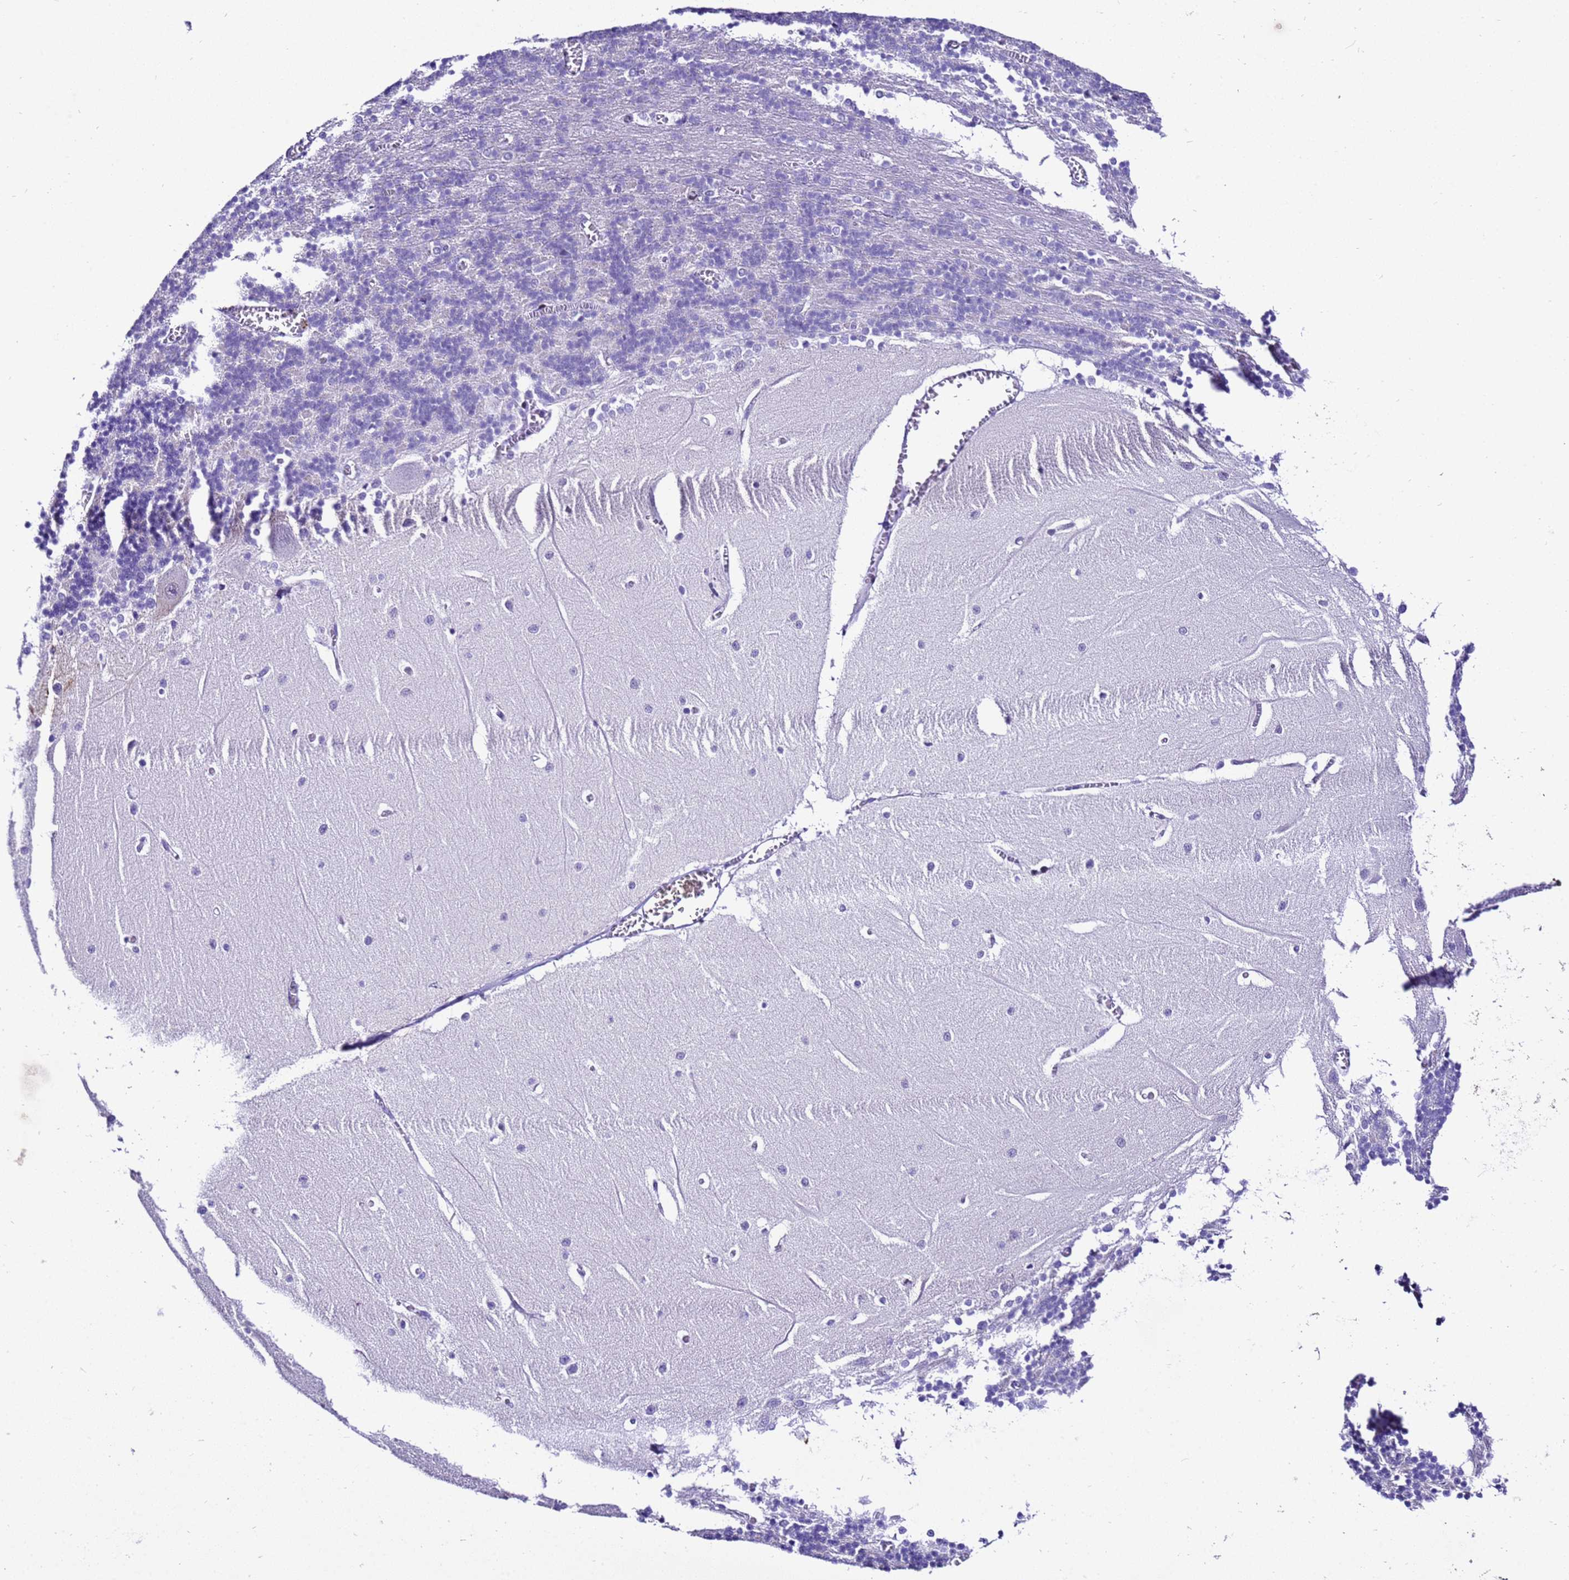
{"staining": {"intensity": "negative", "quantity": "none", "location": "none"}, "tissue": "cerebellum", "cell_type": "Cells in granular layer", "image_type": "normal", "snomed": [{"axis": "morphology", "description": "Normal tissue, NOS"}, {"axis": "topography", "description": "Cerebellum"}], "caption": "Immunohistochemistry of benign human cerebellum shows no positivity in cells in granular layer.", "gene": "ZNF417", "patient": {"sex": "male", "age": 37}}